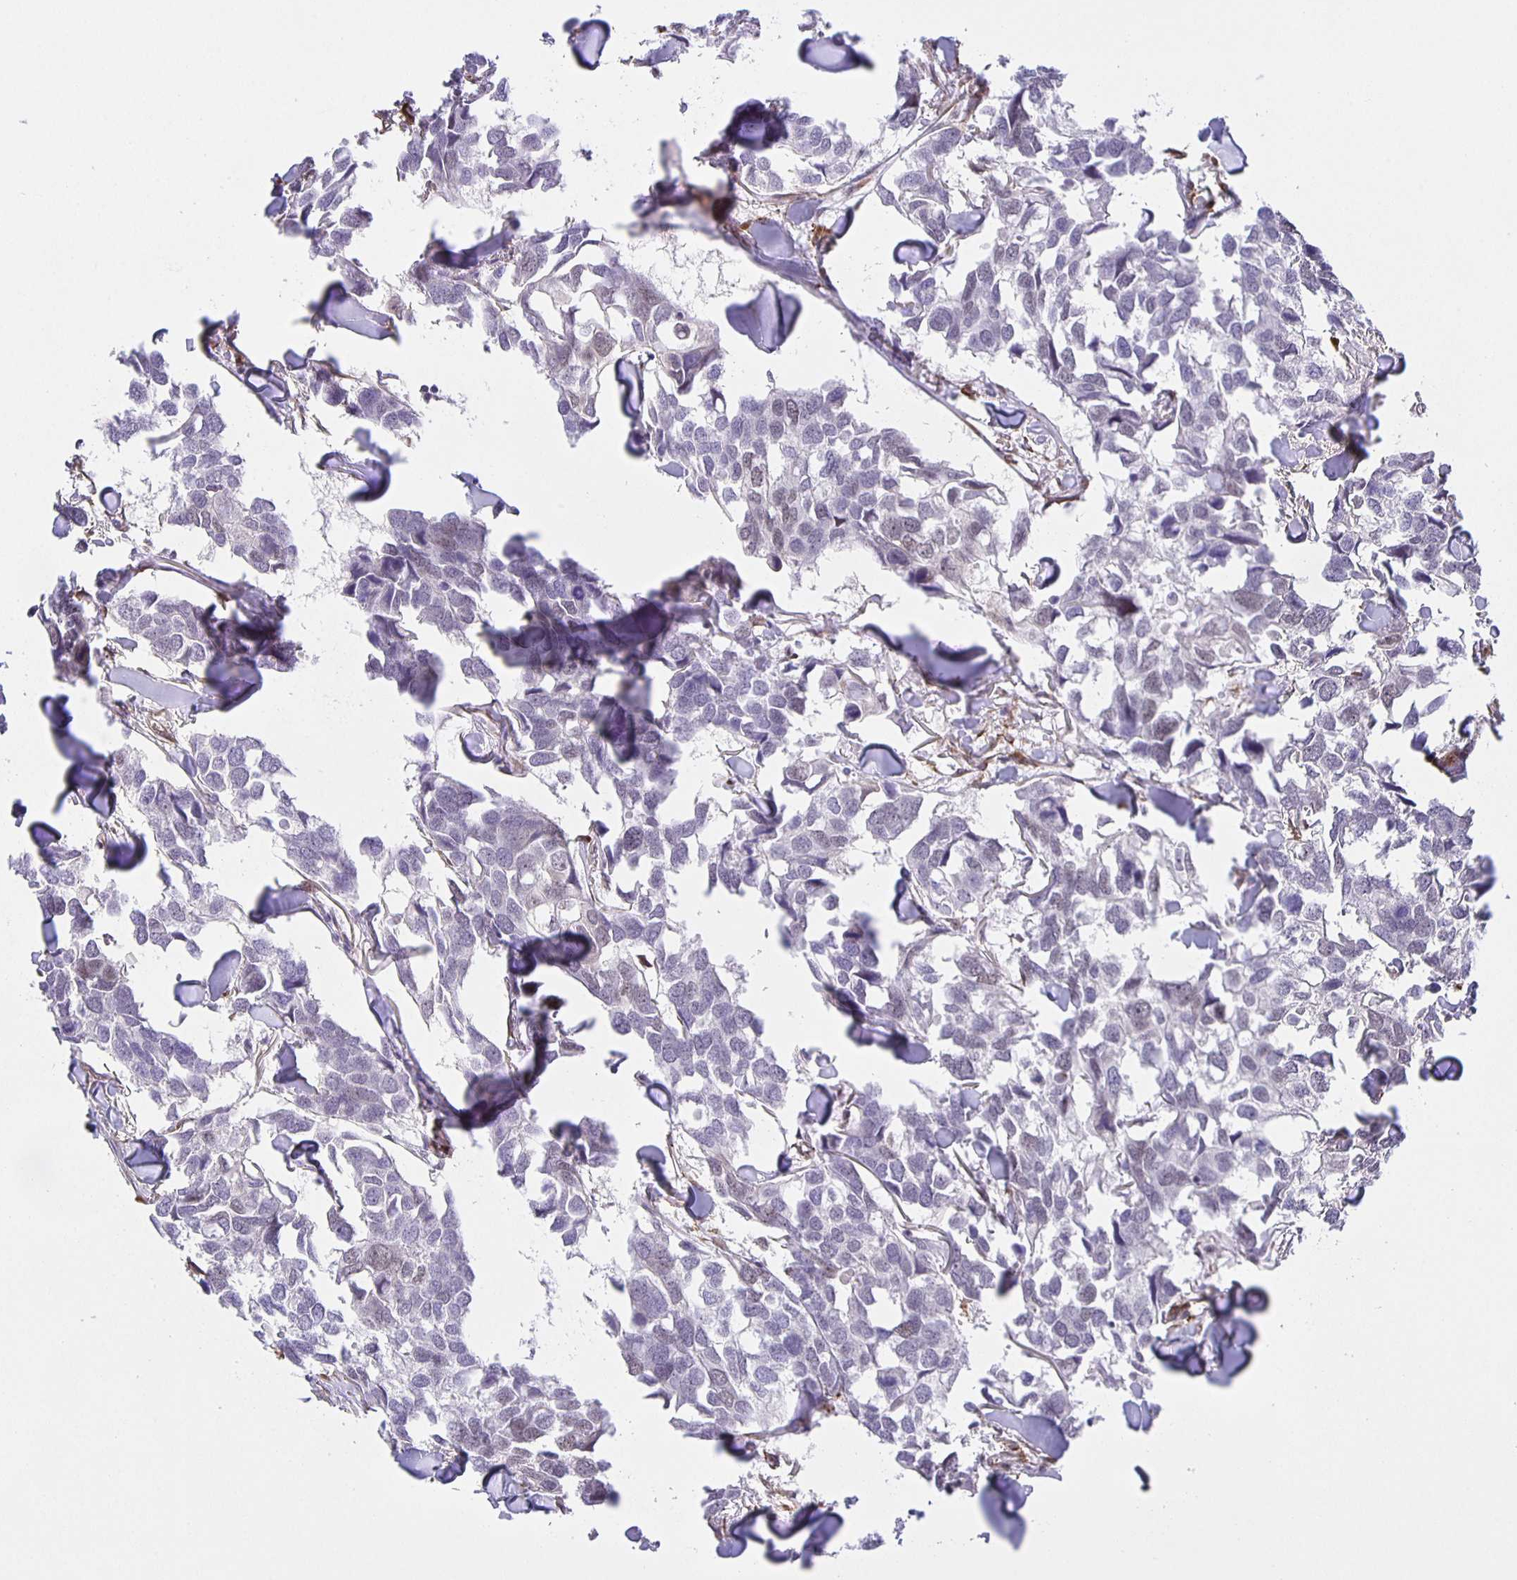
{"staining": {"intensity": "negative", "quantity": "none", "location": "none"}, "tissue": "breast cancer", "cell_type": "Tumor cells", "image_type": "cancer", "snomed": [{"axis": "morphology", "description": "Duct carcinoma"}, {"axis": "topography", "description": "Breast"}], "caption": "IHC of human breast cancer (infiltrating ductal carcinoma) shows no positivity in tumor cells.", "gene": "ZRANB2", "patient": {"sex": "female", "age": 83}}